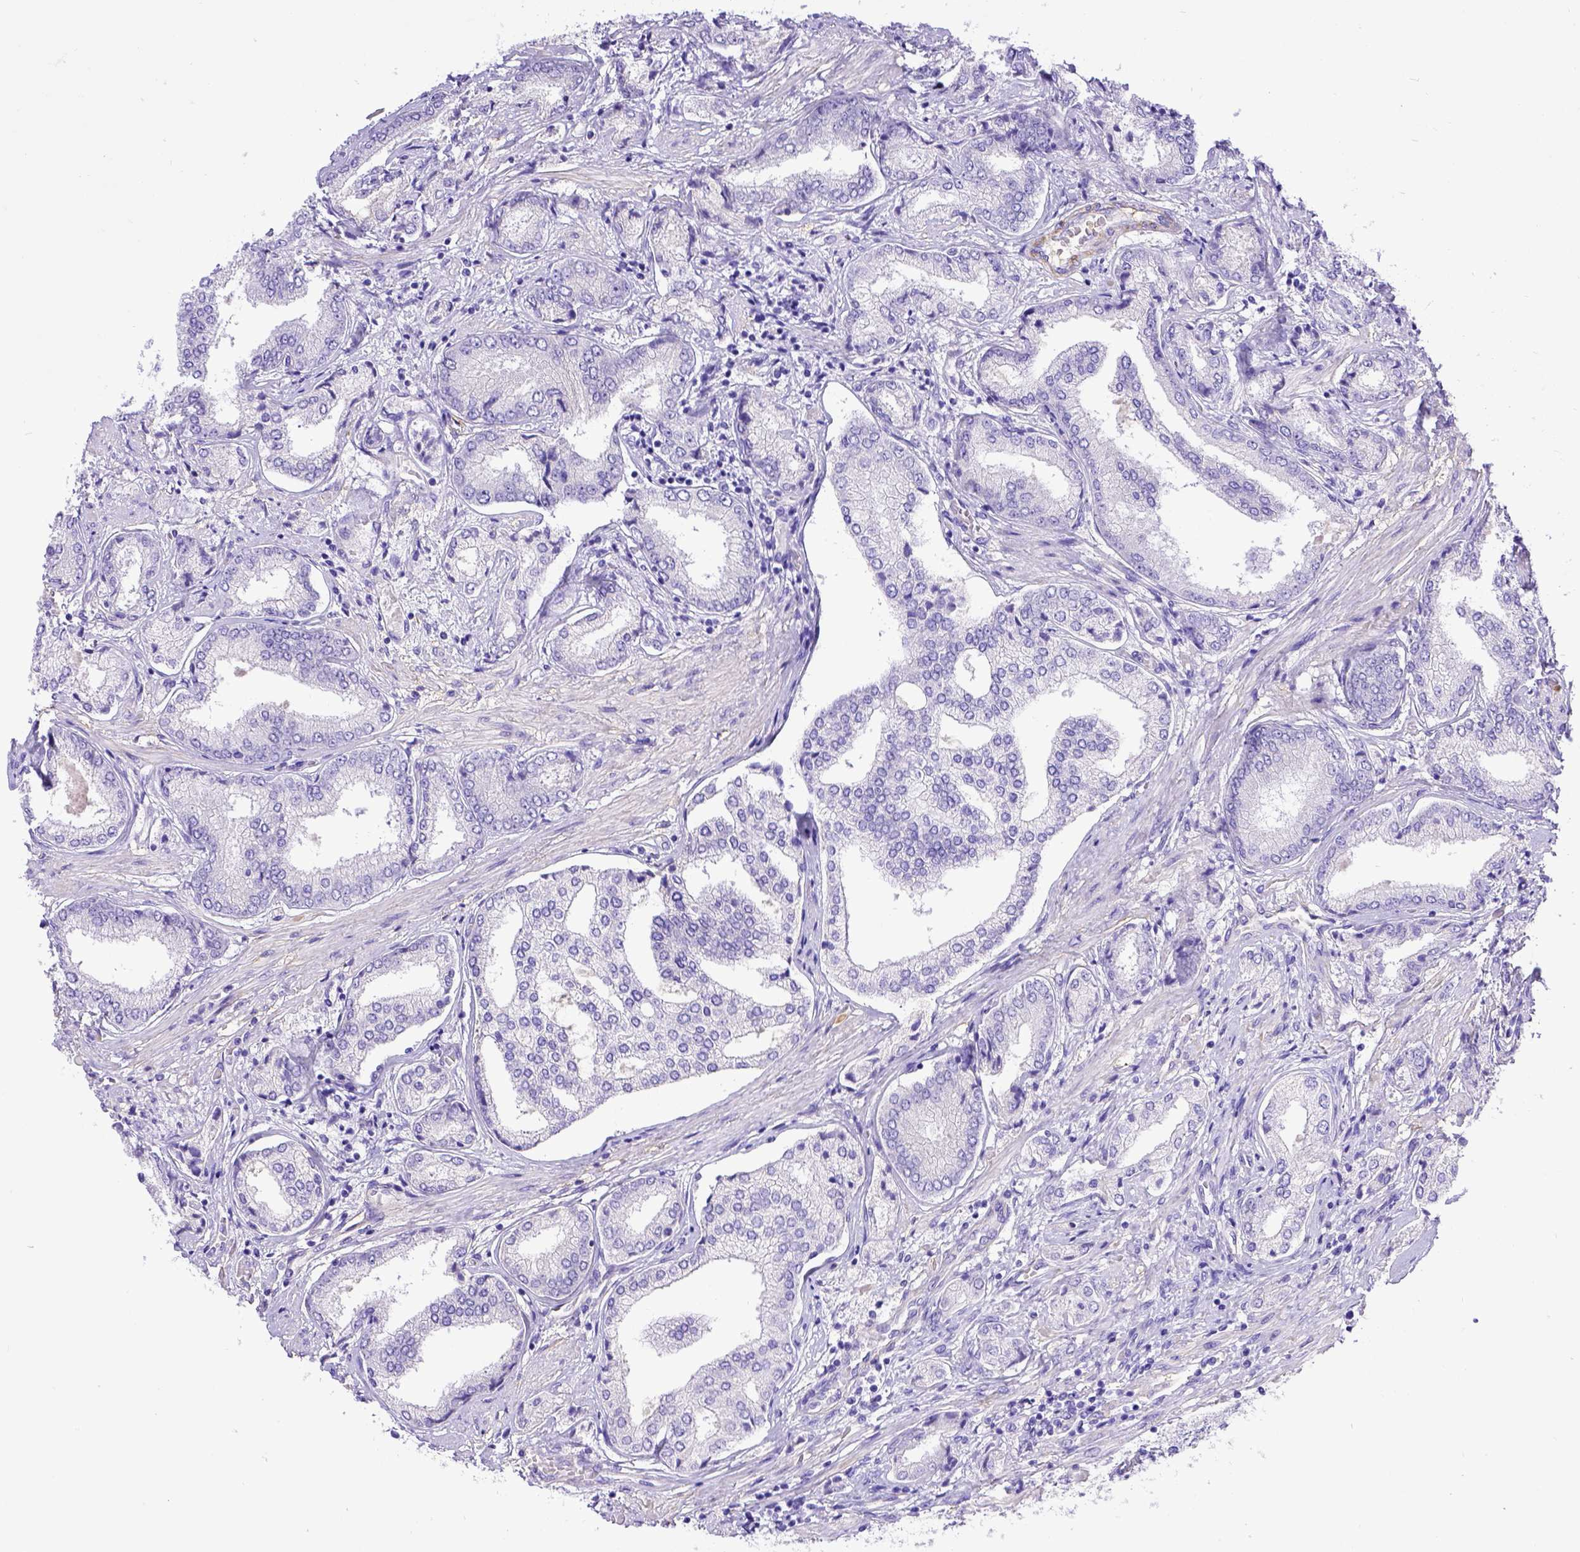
{"staining": {"intensity": "negative", "quantity": "none", "location": "none"}, "tissue": "prostate cancer", "cell_type": "Tumor cells", "image_type": "cancer", "snomed": [{"axis": "morphology", "description": "Adenocarcinoma, NOS"}, {"axis": "topography", "description": "Prostate"}], "caption": "Tumor cells are negative for brown protein staining in prostate adenocarcinoma.", "gene": "LRRC18", "patient": {"sex": "male", "age": 63}}